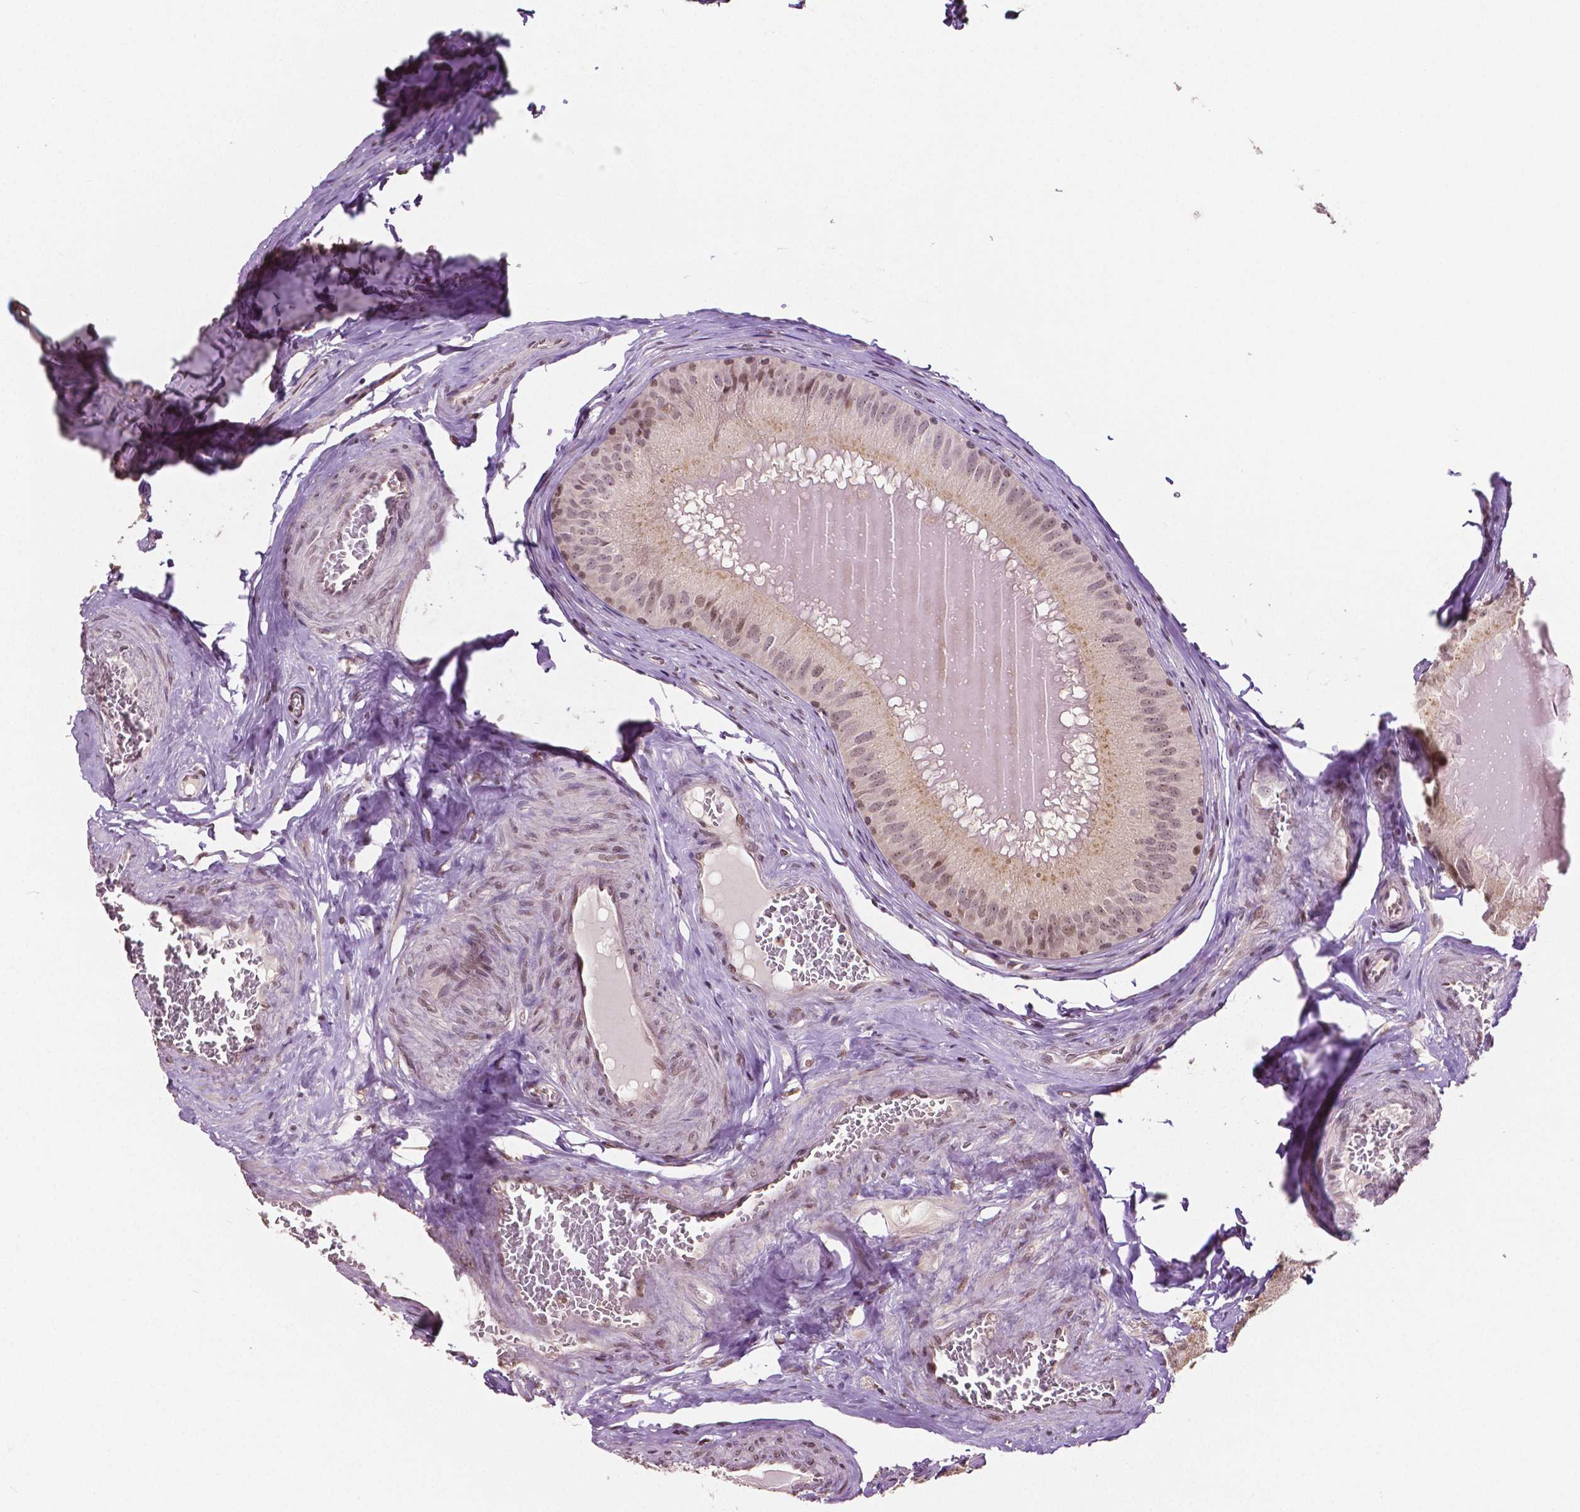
{"staining": {"intensity": "moderate", "quantity": ">75%", "location": "cytoplasmic/membranous,nuclear"}, "tissue": "epididymis", "cell_type": "Glandular cells", "image_type": "normal", "snomed": [{"axis": "morphology", "description": "Normal tissue, NOS"}, {"axis": "topography", "description": "Epididymis, spermatic cord, NOS"}], "caption": "Brown immunohistochemical staining in normal epididymis demonstrates moderate cytoplasmic/membranous,nuclear staining in approximately >75% of glandular cells.", "gene": "DEK", "patient": {"sex": "male", "age": 39}}